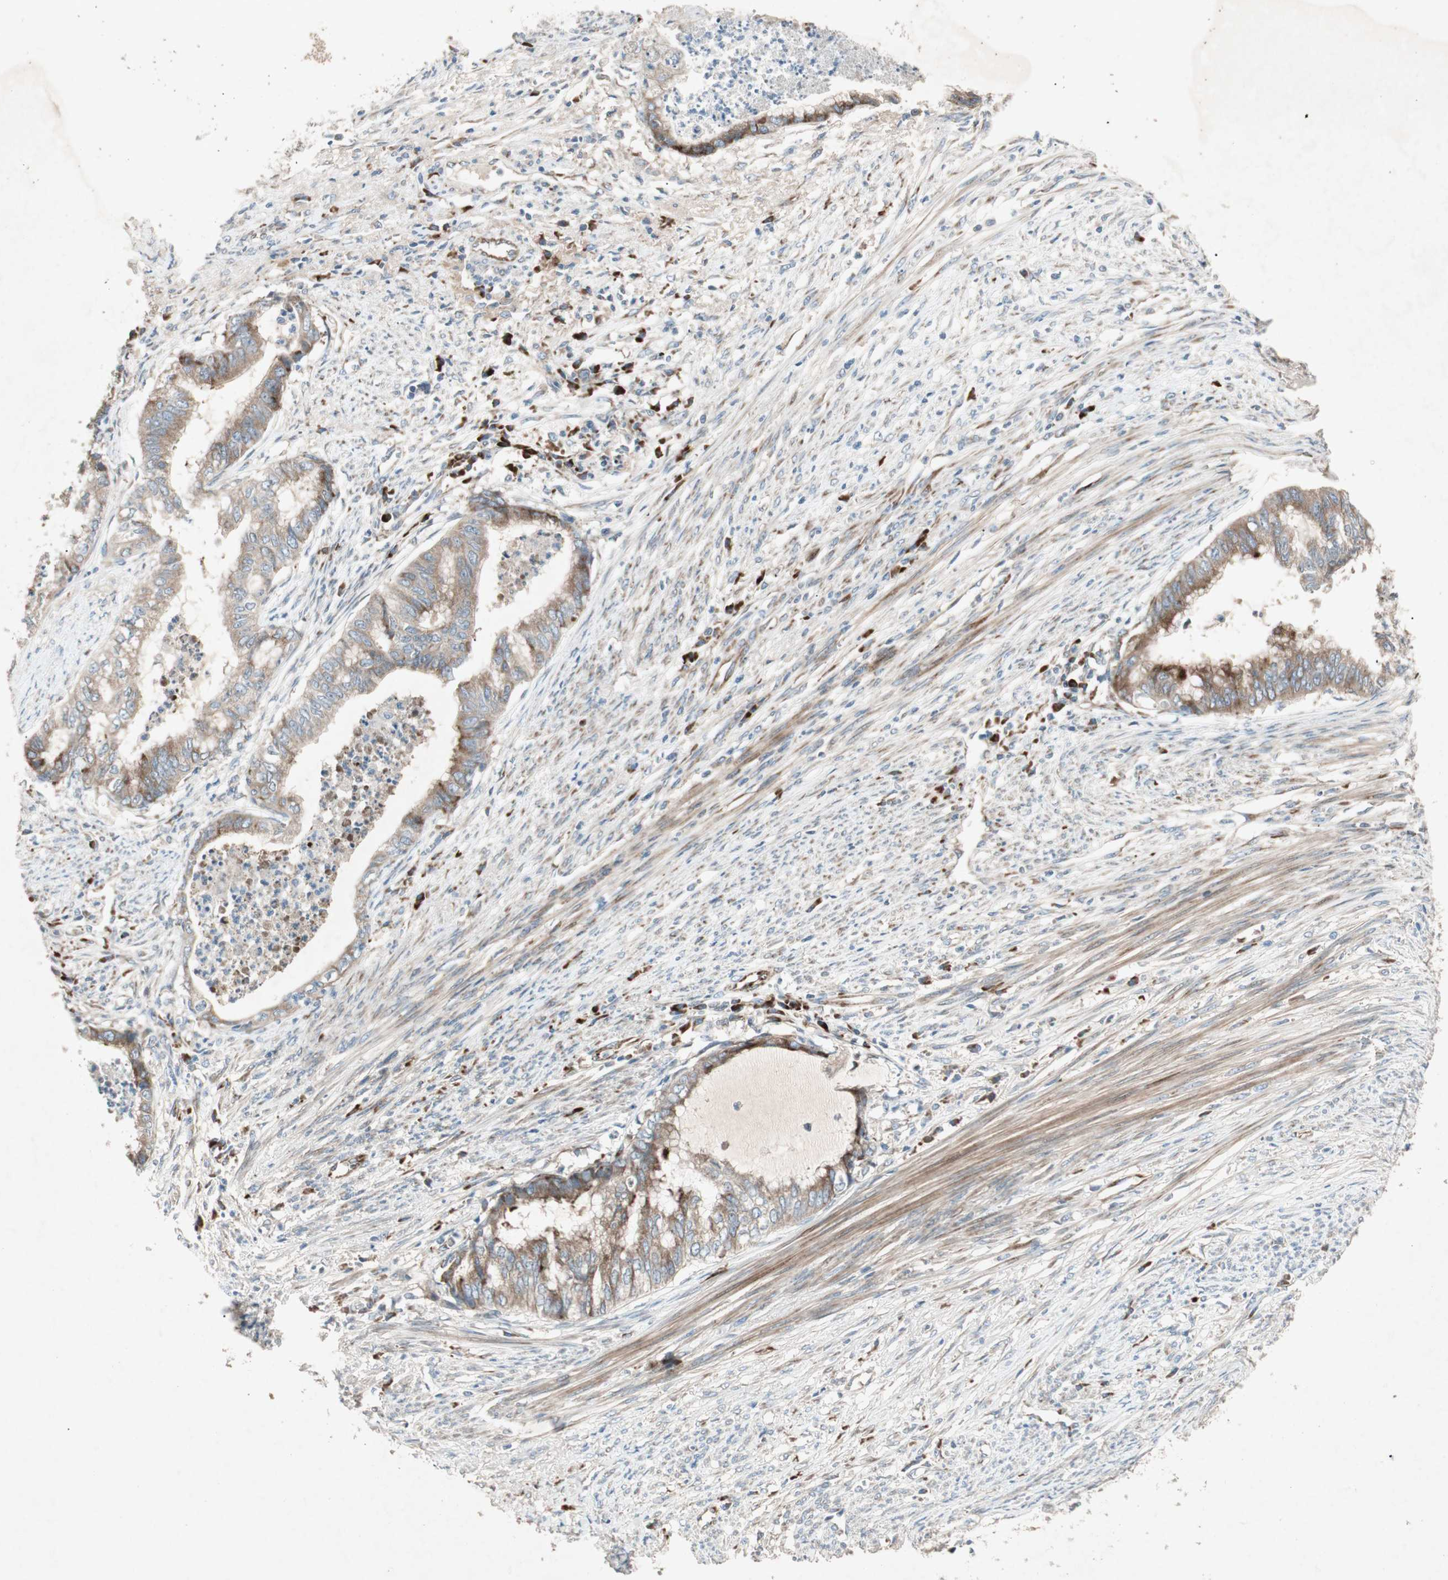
{"staining": {"intensity": "moderate", "quantity": ">75%", "location": "cytoplasmic/membranous"}, "tissue": "endometrial cancer", "cell_type": "Tumor cells", "image_type": "cancer", "snomed": [{"axis": "morphology", "description": "Adenocarcinoma, NOS"}, {"axis": "topography", "description": "Endometrium"}], "caption": "The image displays a brown stain indicating the presence of a protein in the cytoplasmic/membranous of tumor cells in endometrial cancer.", "gene": "APOO", "patient": {"sex": "female", "age": 79}}